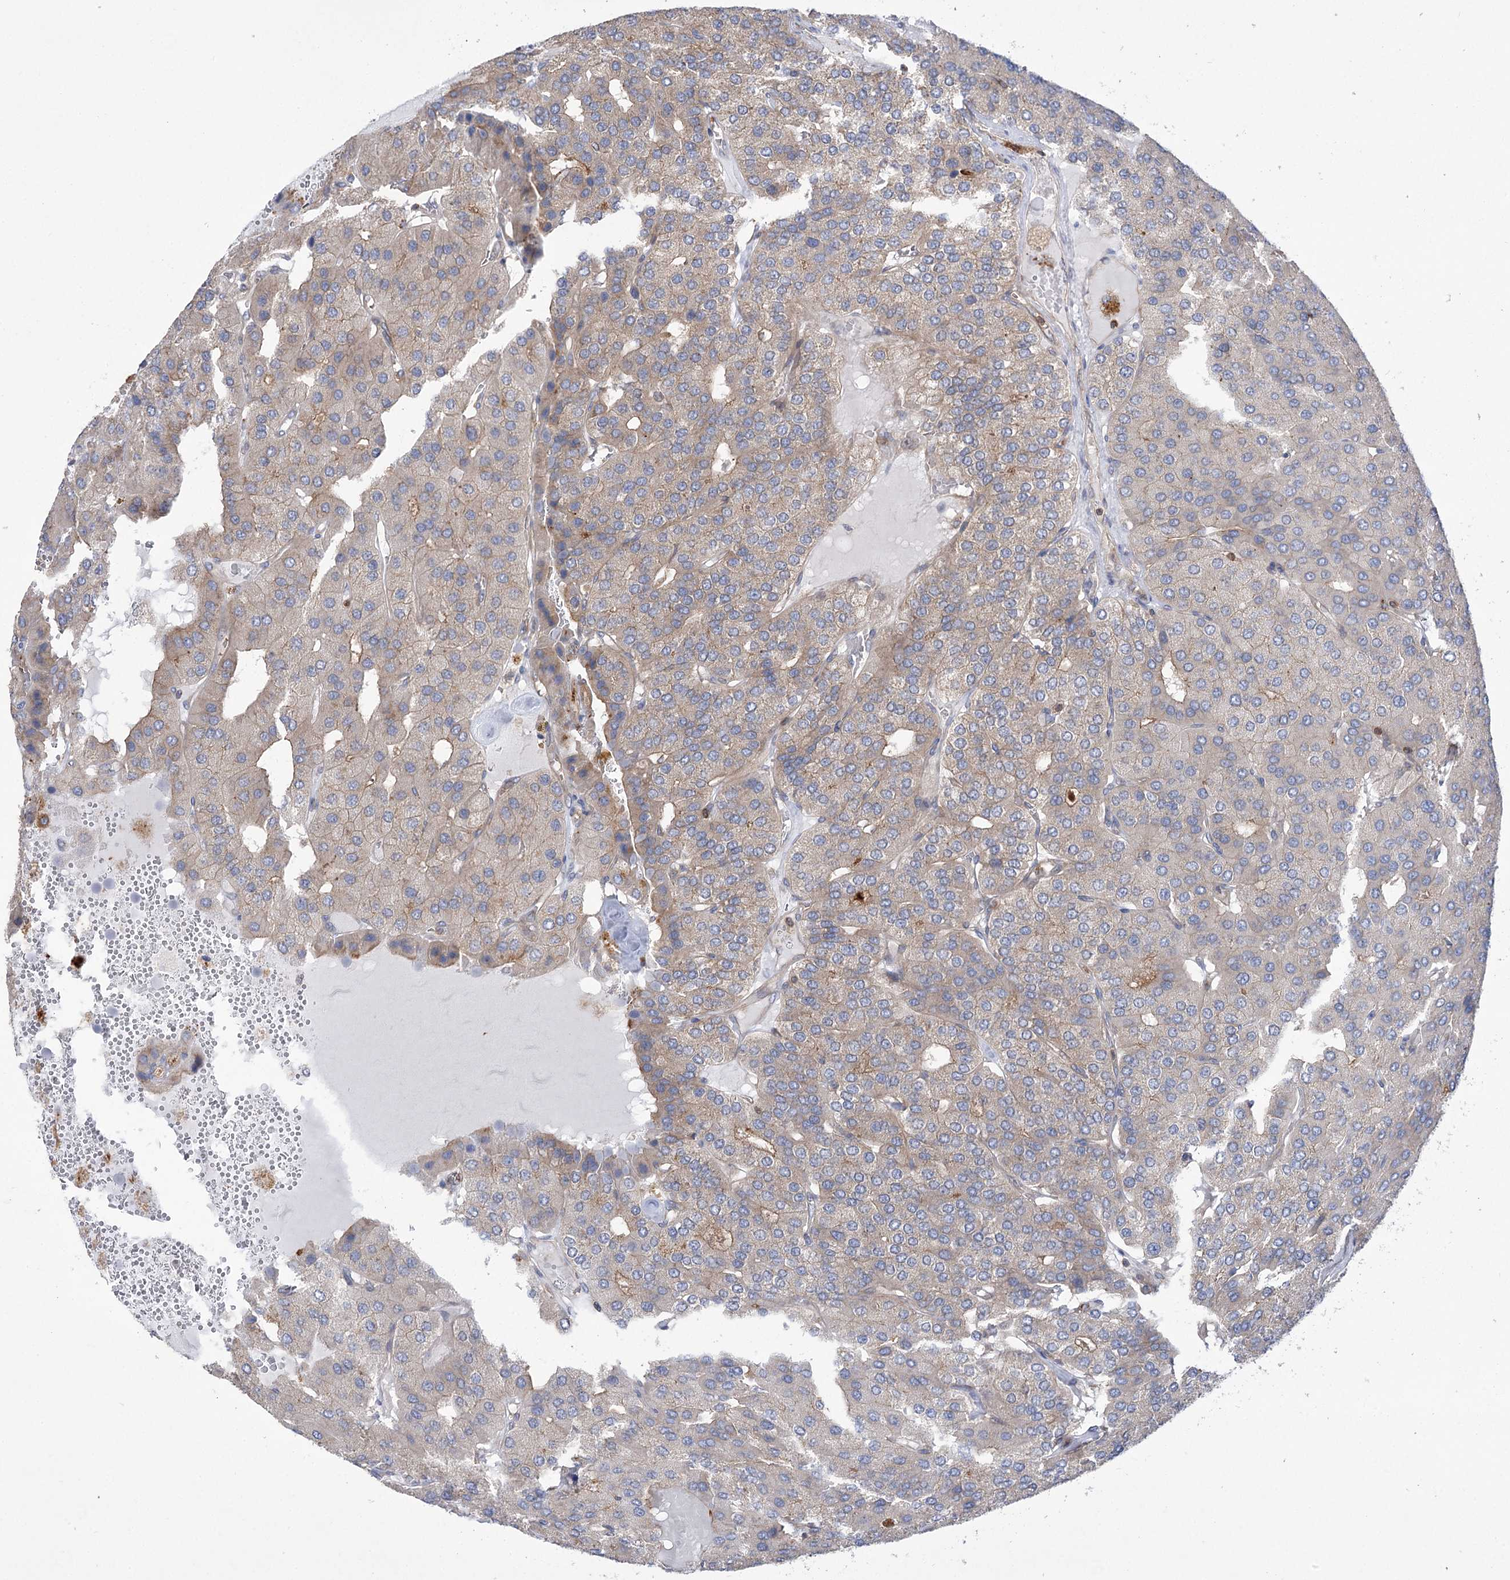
{"staining": {"intensity": "weak", "quantity": "<25%", "location": "cytoplasmic/membranous"}, "tissue": "parathyroid gland", "cell_type": "Glandular cells", "image_type": "normal", "snomed": [{"axis": "morphology", "description": "Normal tissue, NOS"}, {"axis": "morphology", "description": "Adenoma, NOS"}, {"axis": "topography", "description": "Parathyroid gland"}], "caption": "Immunohistochemistry (IHC) of unremarkable human parathyroid gland shows no positivity in glandular cells. (Brightfield microscopy of DAB (3,3'-diaminobenzidine) IHC at high magnification).", "gene": "VPS37B", "patient": {"sex": "female", "age": 86}}